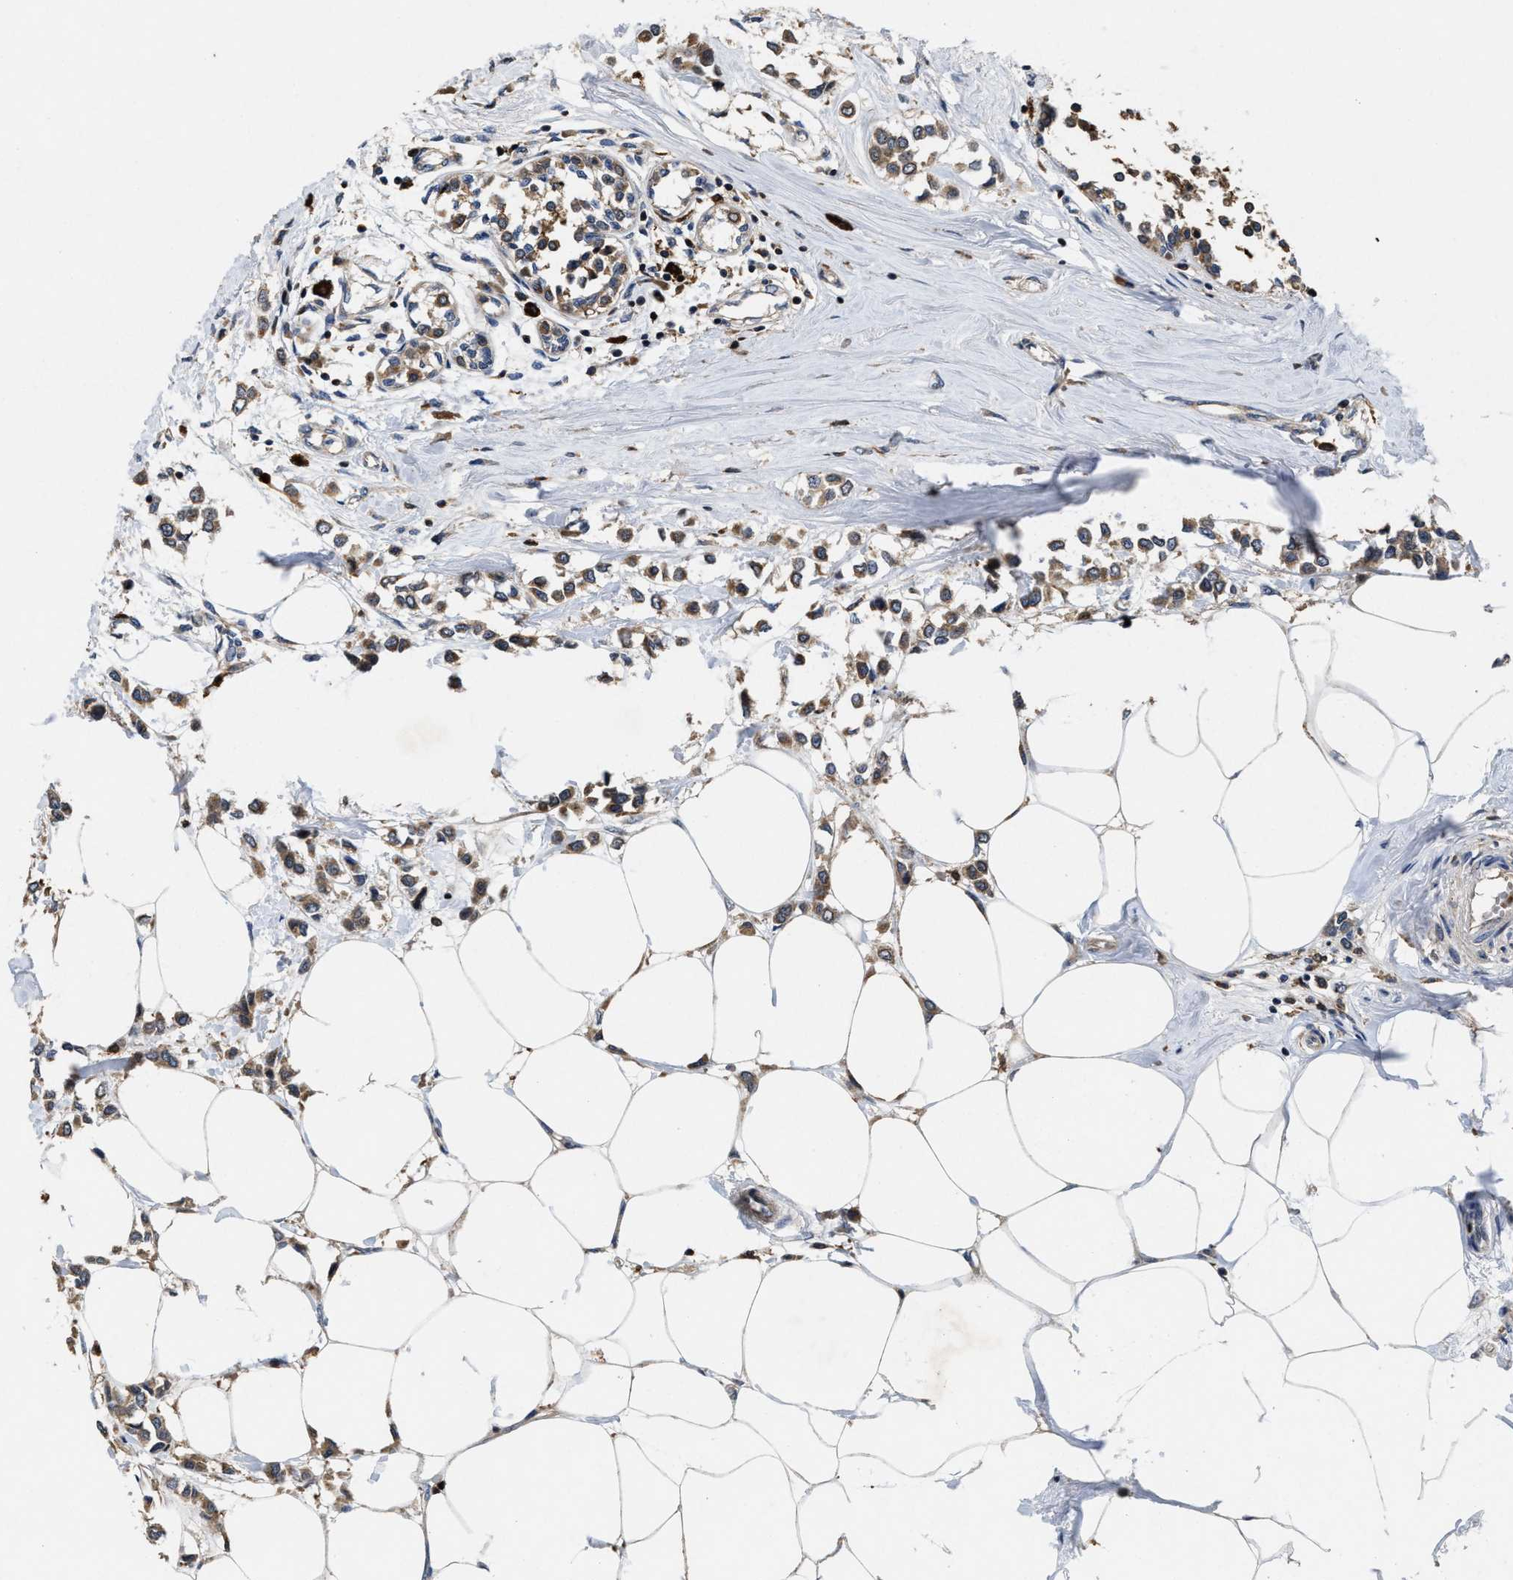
{"staining": {"intensity": "moderate", "quantity": ">75%", "location": "cytoplasmic/membranous"}, "tissue": "breast cancer", "cell_type": "Tumor cells", "image_type": "cancer", "snomed": [{"axis": "morphology", "description": "Lobular carcinoma"}, {"axis": "topography", "description": "Breast"}], "caption": "An image of human breast cancer (lobular carcinoma) stained for a protein demonstrates moderate cytoplasmic/membranous brown staining in tumor cells. The staining was performed using DAB (3,3'-diaminobenzidine), with brown indicating positive protein expression. Nuclei are stained blue with hematoxylin.", "gene": "RGS10", "patient": {"sex": "female", "age": 51}}